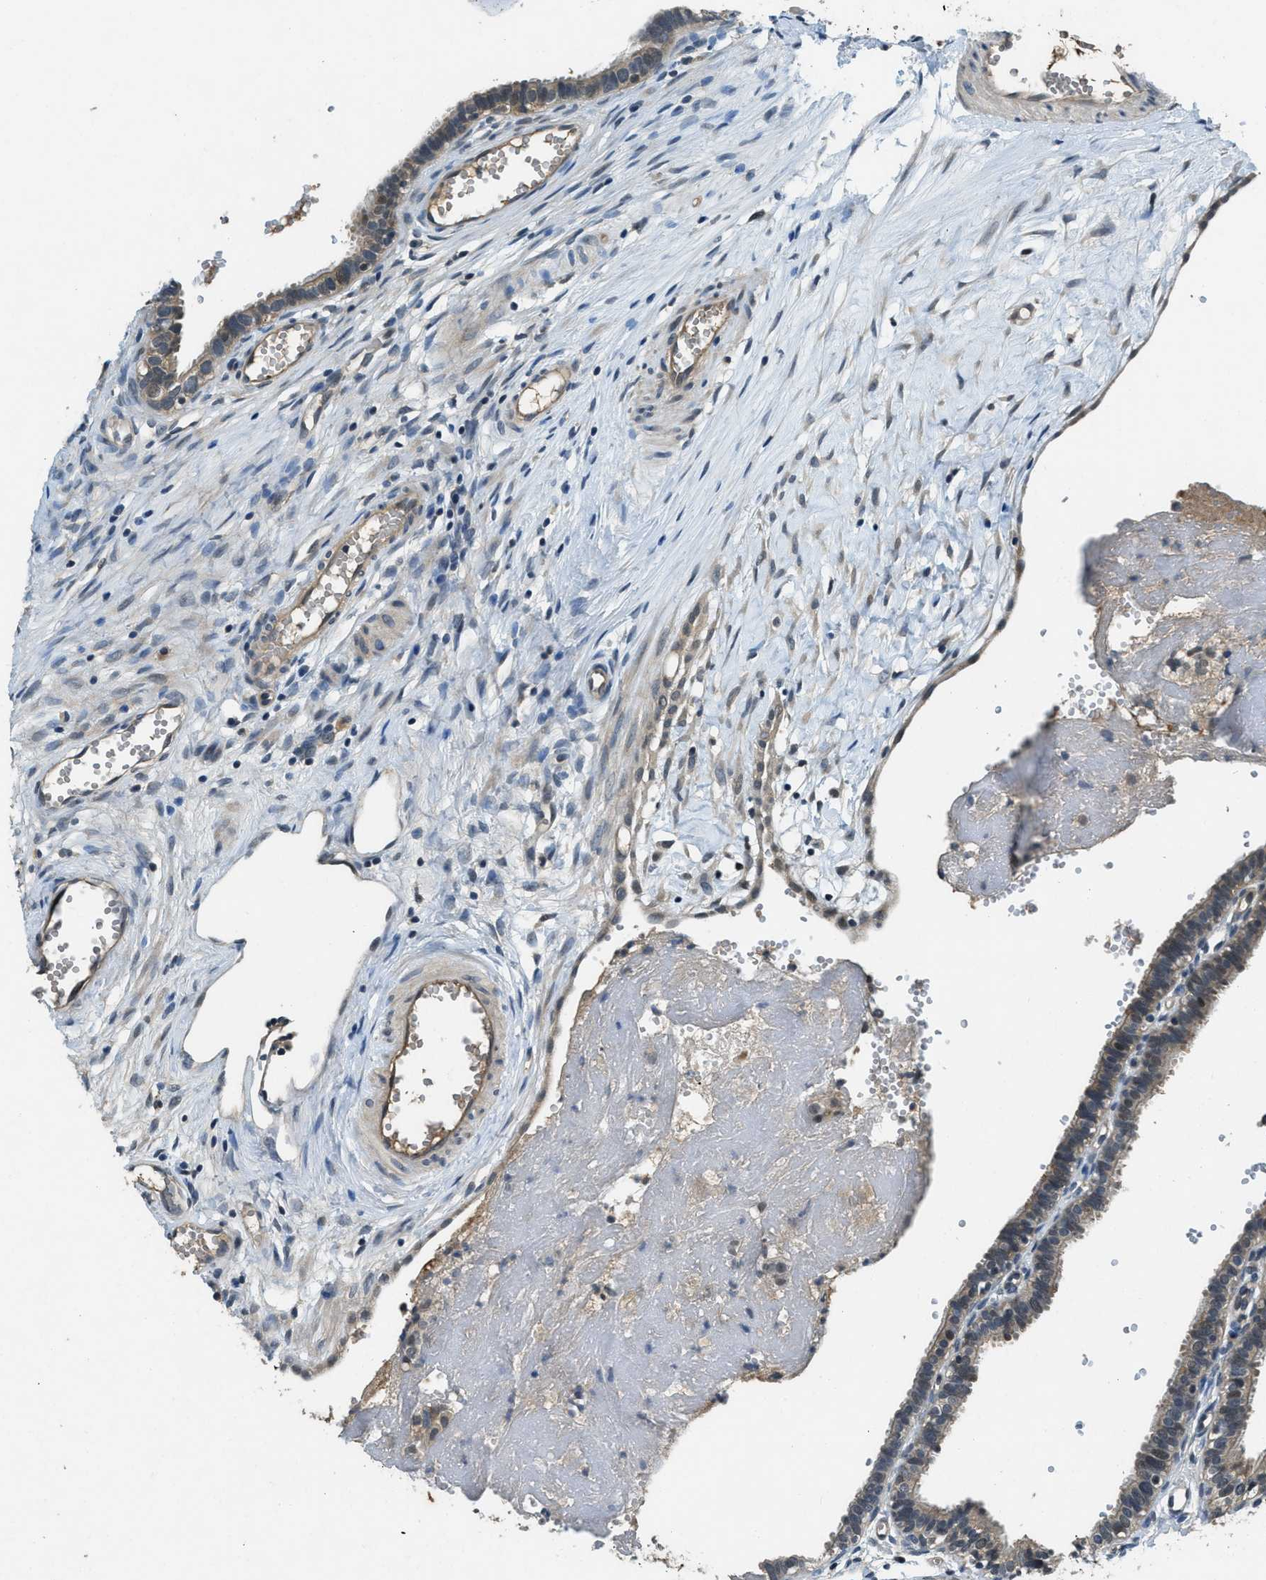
{"staining": {"intensity": "weak", "quantity": "25%-75%", "location": "cytoplasmic/membranous"}, "tissue": "fallopian tube", "cell_type": "Glandular cells", "image_type": "normal", "snomed": [{"axis": "morphology", "description": "Normal tissue, NOS"}, {"axis": "topography", "description": "Fallopian tube"}, {"axis": "topography", "description": "Placenta"}], "caption": "Immunohistochemistry (IHC) micrograph of unremarkable fallopian tube stained for a protein (brown), which demonstrates low levels of weak cytoplasmic/membranous staining in approximately 25%-75% of glandular cells.", "gene": "DUSP6", "patient": {"sex": "female", "age": 34}}